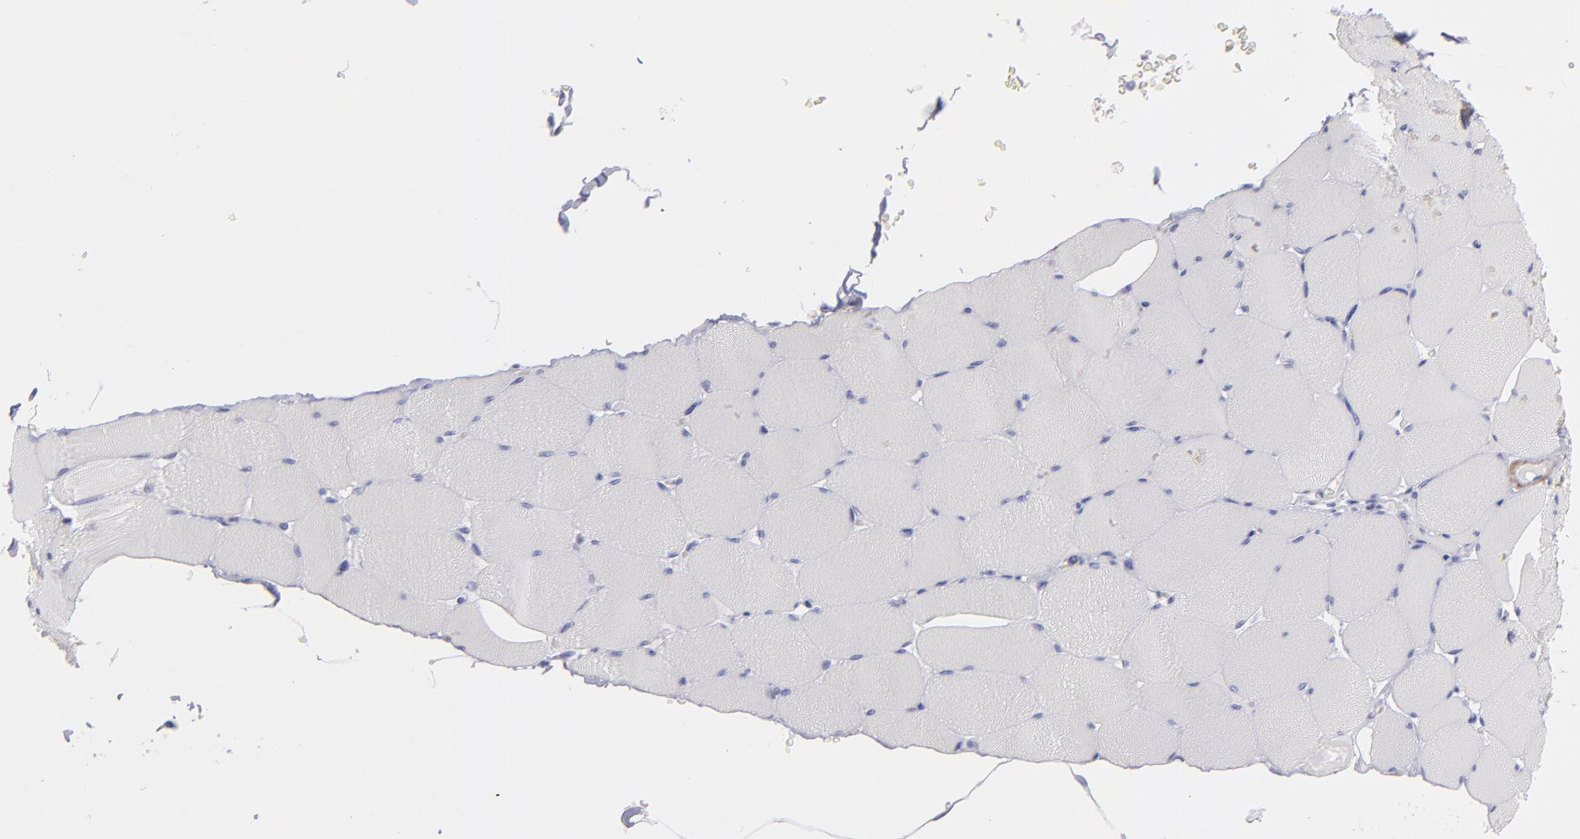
{"staining": {"intensity": "negative", "quantity": "none", "location": "none"}, "tissue": "skeletal muscle", "cell_type": "Myocytes", "image_type": "normal", "snomed": [{"axis": "morphology", "description": "Normal tissue, NOS"}, {"axis": "topography", "description": "Skeletal muscle"}], "caption": "The immunohistochemistry (IHC) photomicrograph has no significant expression in myocytes of skeletal muscle. (Brightfield microscopy of DAB (3,3'-diaminobenzidine) immunohistochemistry (IHC) at high magnification).", "gene": "MYH11", "patient": {"sex": "male", "age": 62}}